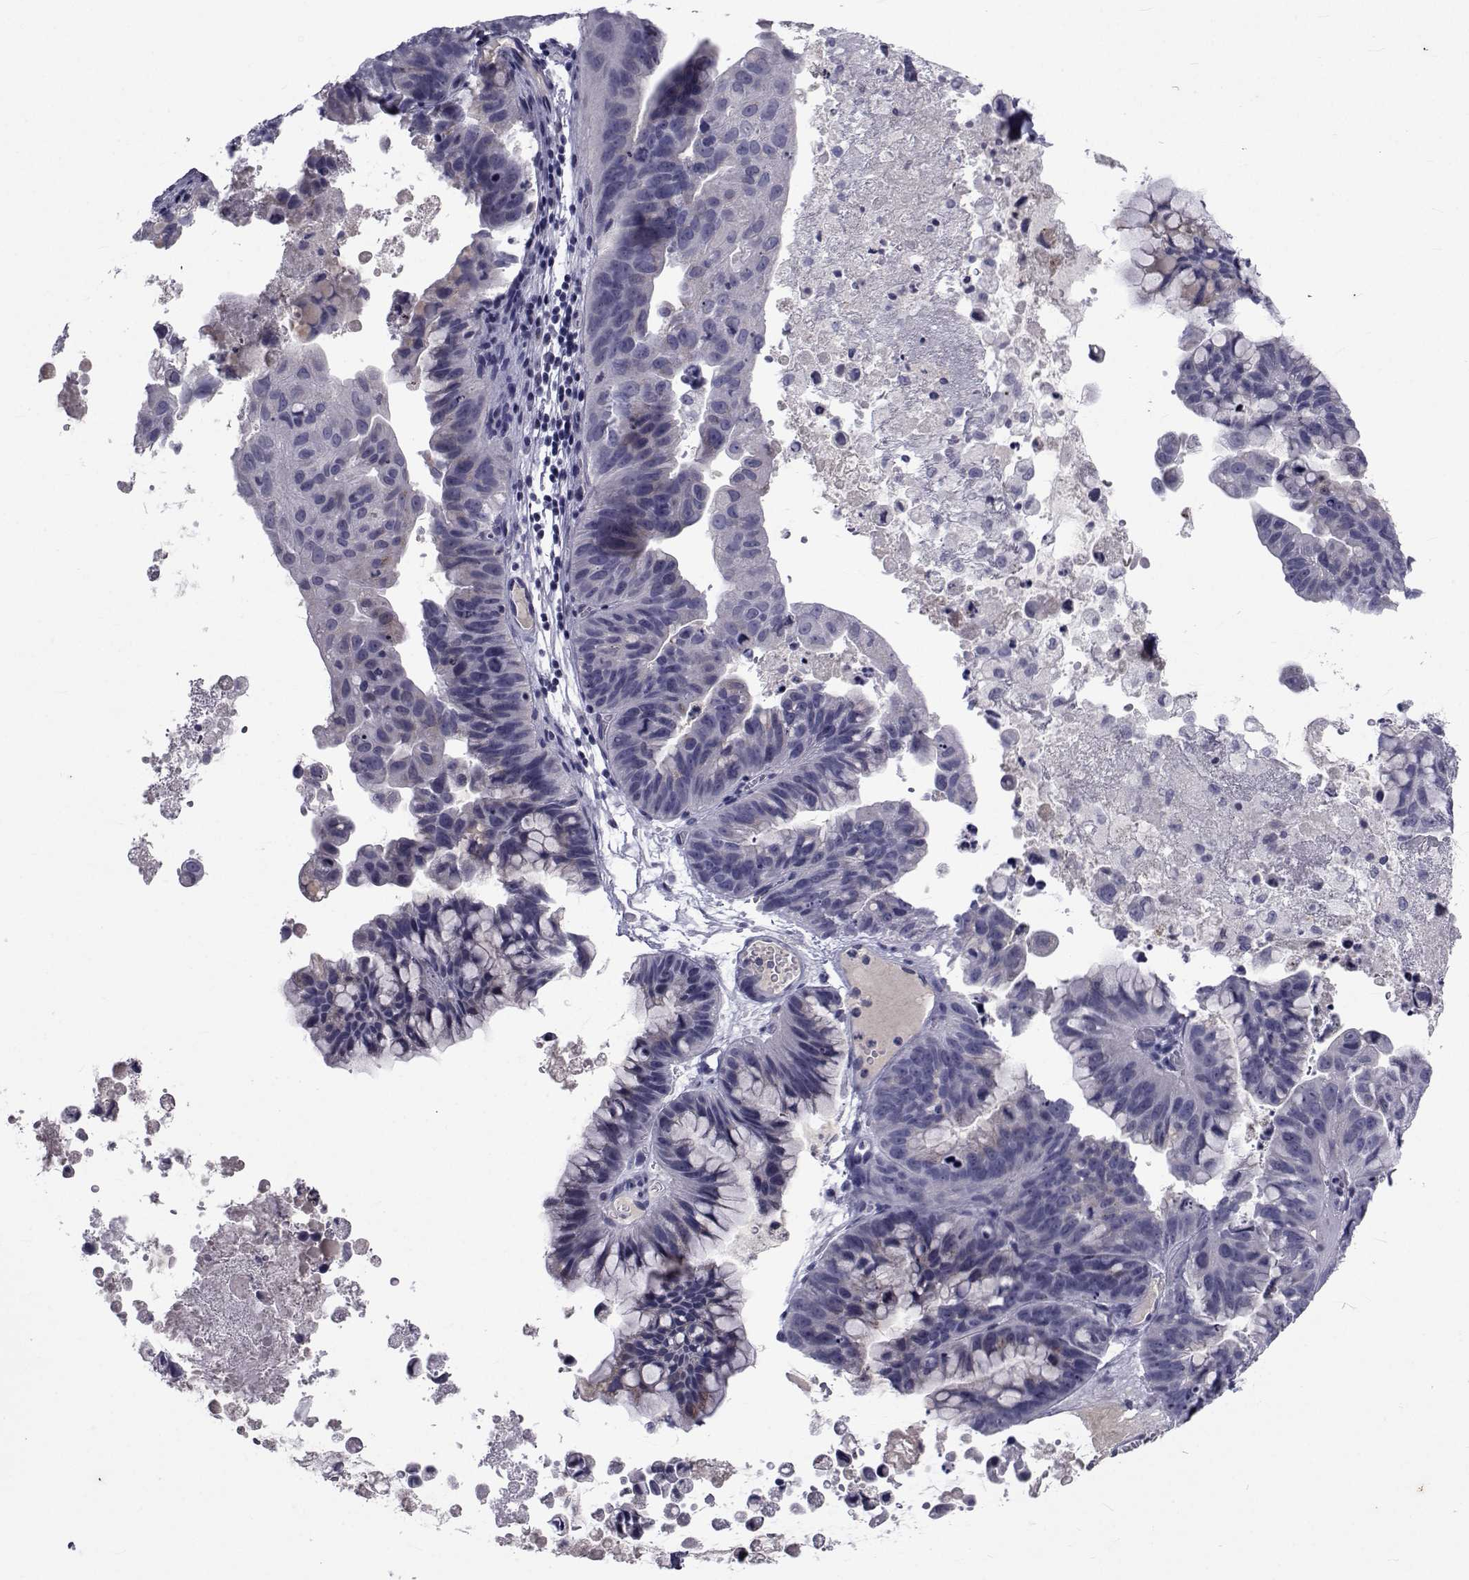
{"staining": {"intensity": "negative", "quantity": "none", "location": "none"}, "tissue": "ovarian cancer", "cell_type": "Tumor cells", "image_type": "cancer", "snomed": [{"axis": "morphology", "description": "Cystadenocarcinoma, mucinous, NOS"}, {"axis": "topography", "description": "Ovary"}], "caption": "An image of human ovarian mucinous cystadenocarcinoma is negative for staining in tumor cells. Nuclei are stained in blue.", "gene": "PAX2", "patient": {"sex": "female", "age": 76}}